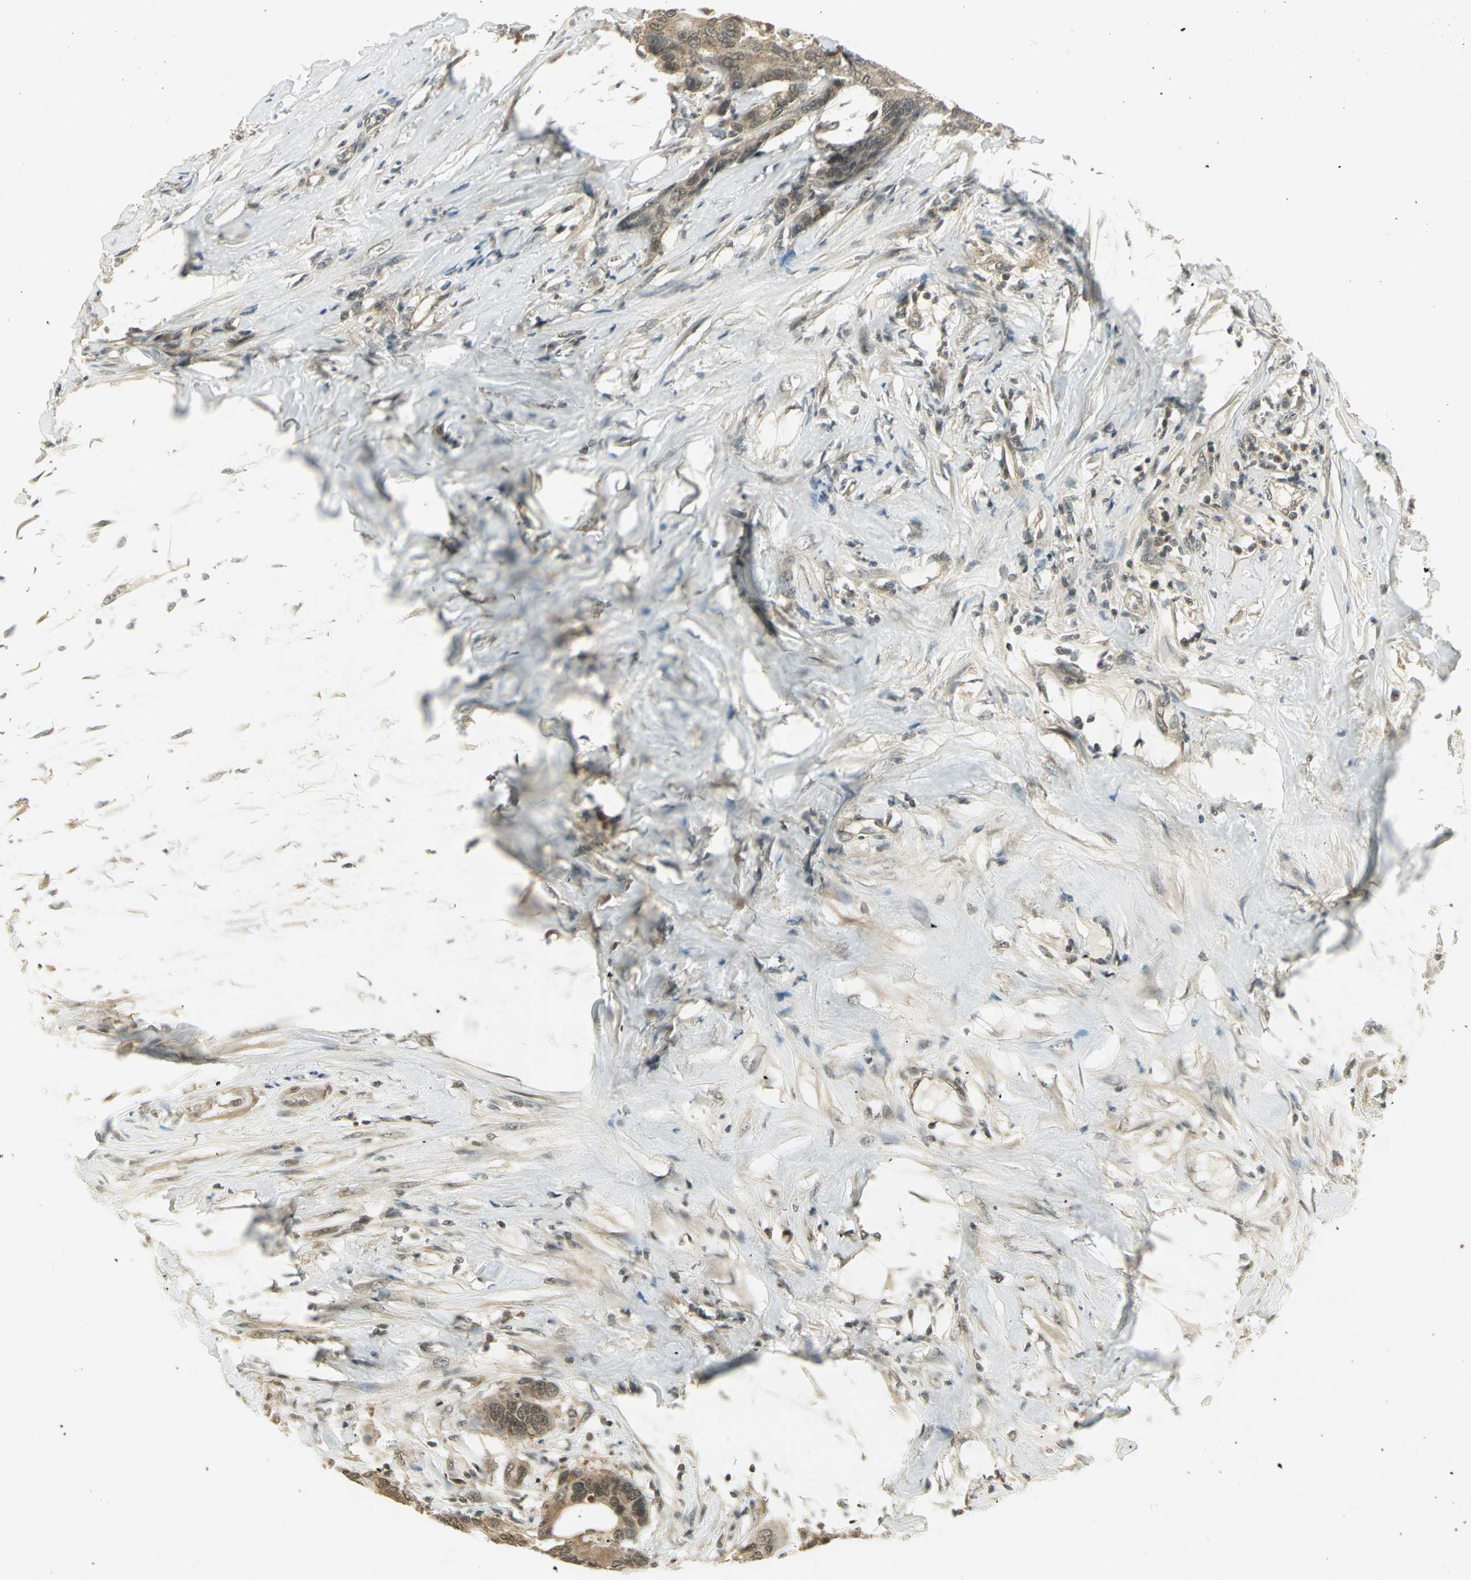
{"staining": {"intensity": "moderate", "quantity": ">75%", "location": "cytoplasmic/membranous"}, "tissue": "colorectal cancer", "cell_type": "Tumor cells", "image_type": "cancer", "snomed": [{"axis": "morphology", "description": "Adenocarcinoma, NOS"}, {"axis": "topography", "description": "Rectum"}], "caption": "An immunohistochemistry (IHC) image of neoplastic tissue is shown. Protein staining in brown labels moderate cytoplasmic/membranous positivity in adenocarcinoma (colorectal) within tumor cells.", "gene": "CDC34", "patient": {"sex": "male", "age": 55}}